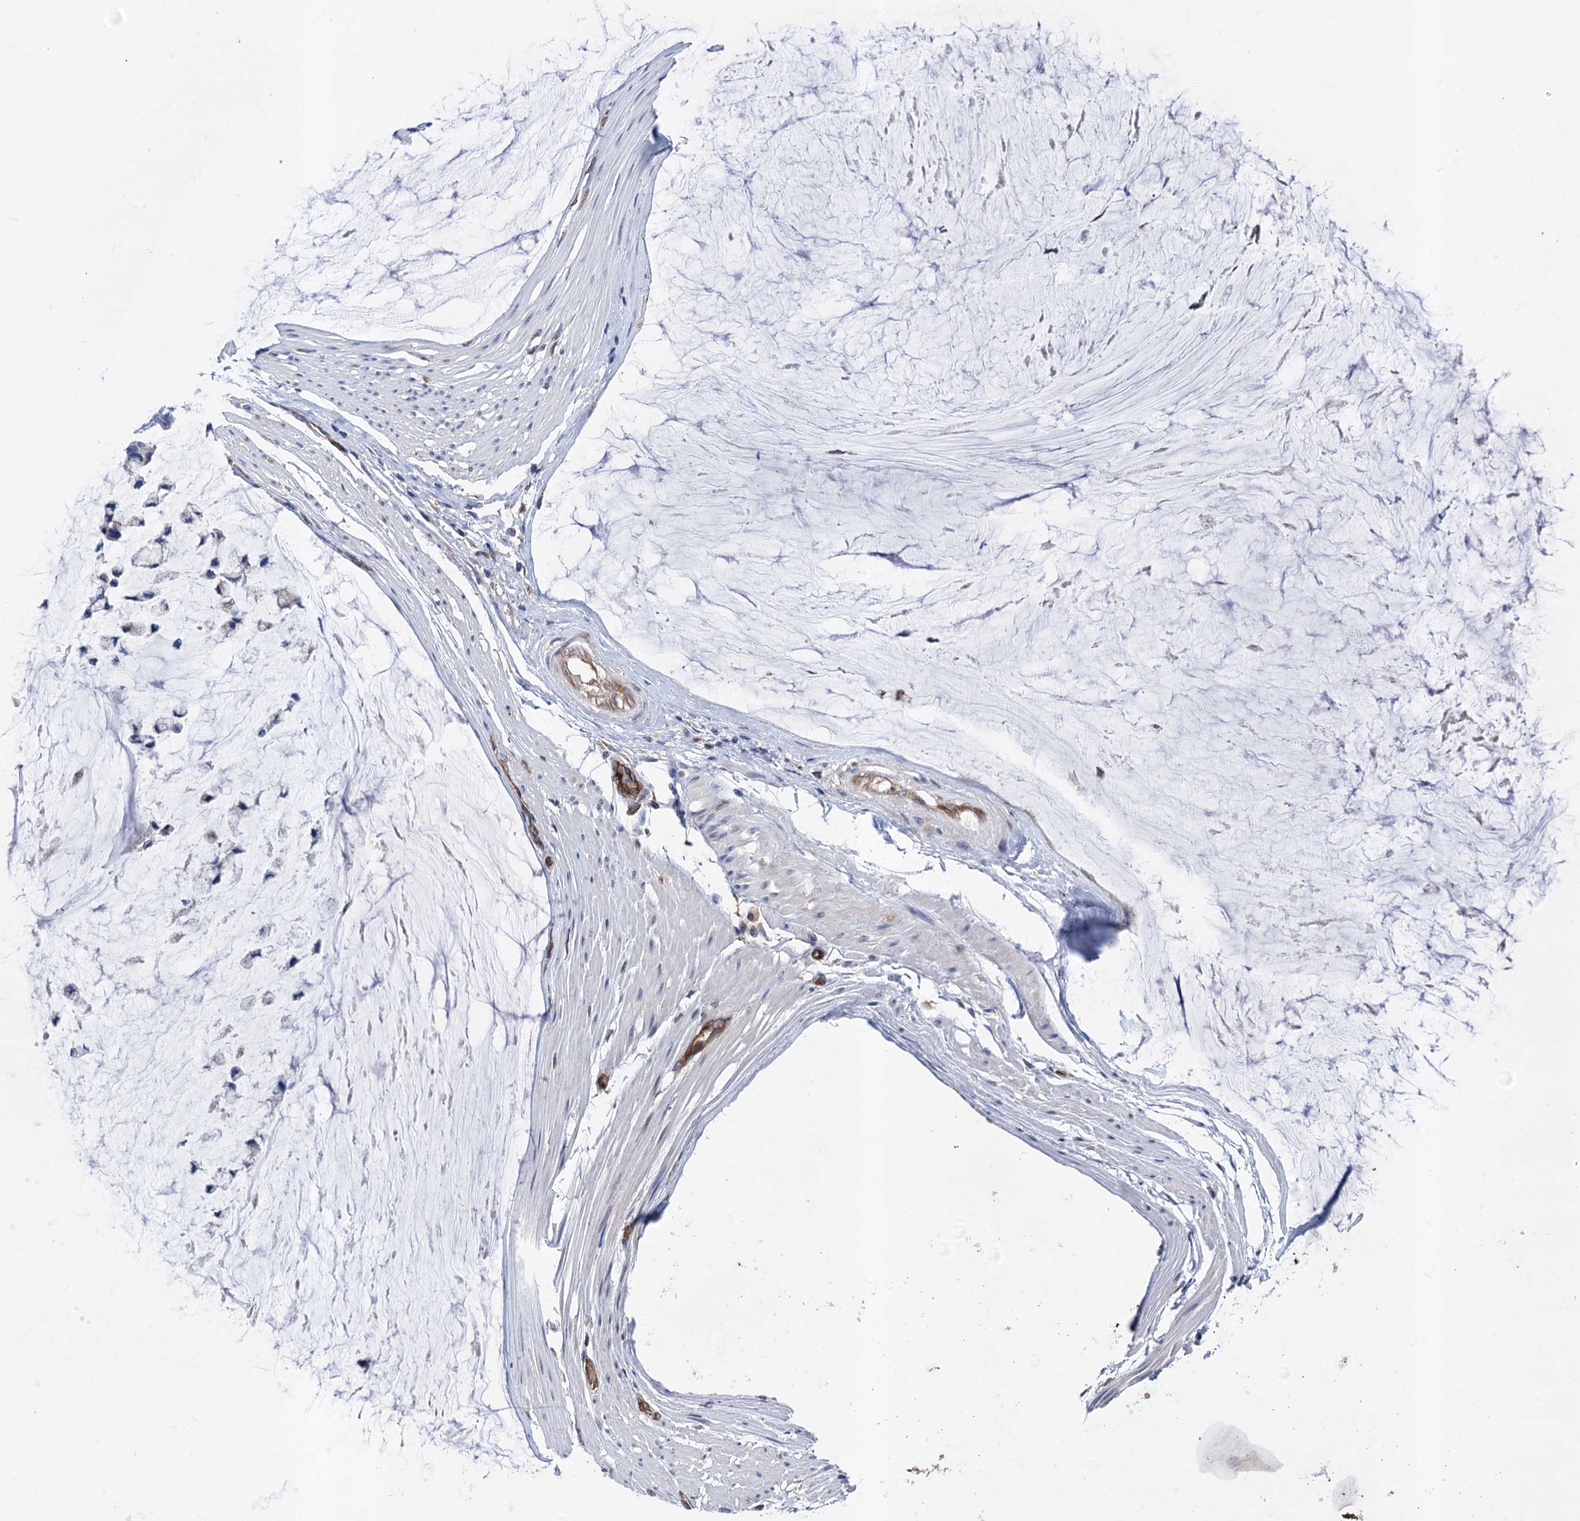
{"staining": {"intensity": "negative", "quantity": "none", "location": "none"}, "tissue": "ovarian cancer", "cell_type": "Tumor cells", "image_type": "cancer", "snomed": [{"axis": "morphology", "description": "Cystadenocarcinoma, mucinous, NOS"}, {"axis": "topography", "description": "Ovary"}], "caption": "Immunohistochemistry of human ovarian cancer (mucinous cystadenocarcinoma) exhibits no expression in tumor cells.", "gene": "STING1", "patient": {"sex": "female", "age": 39}}